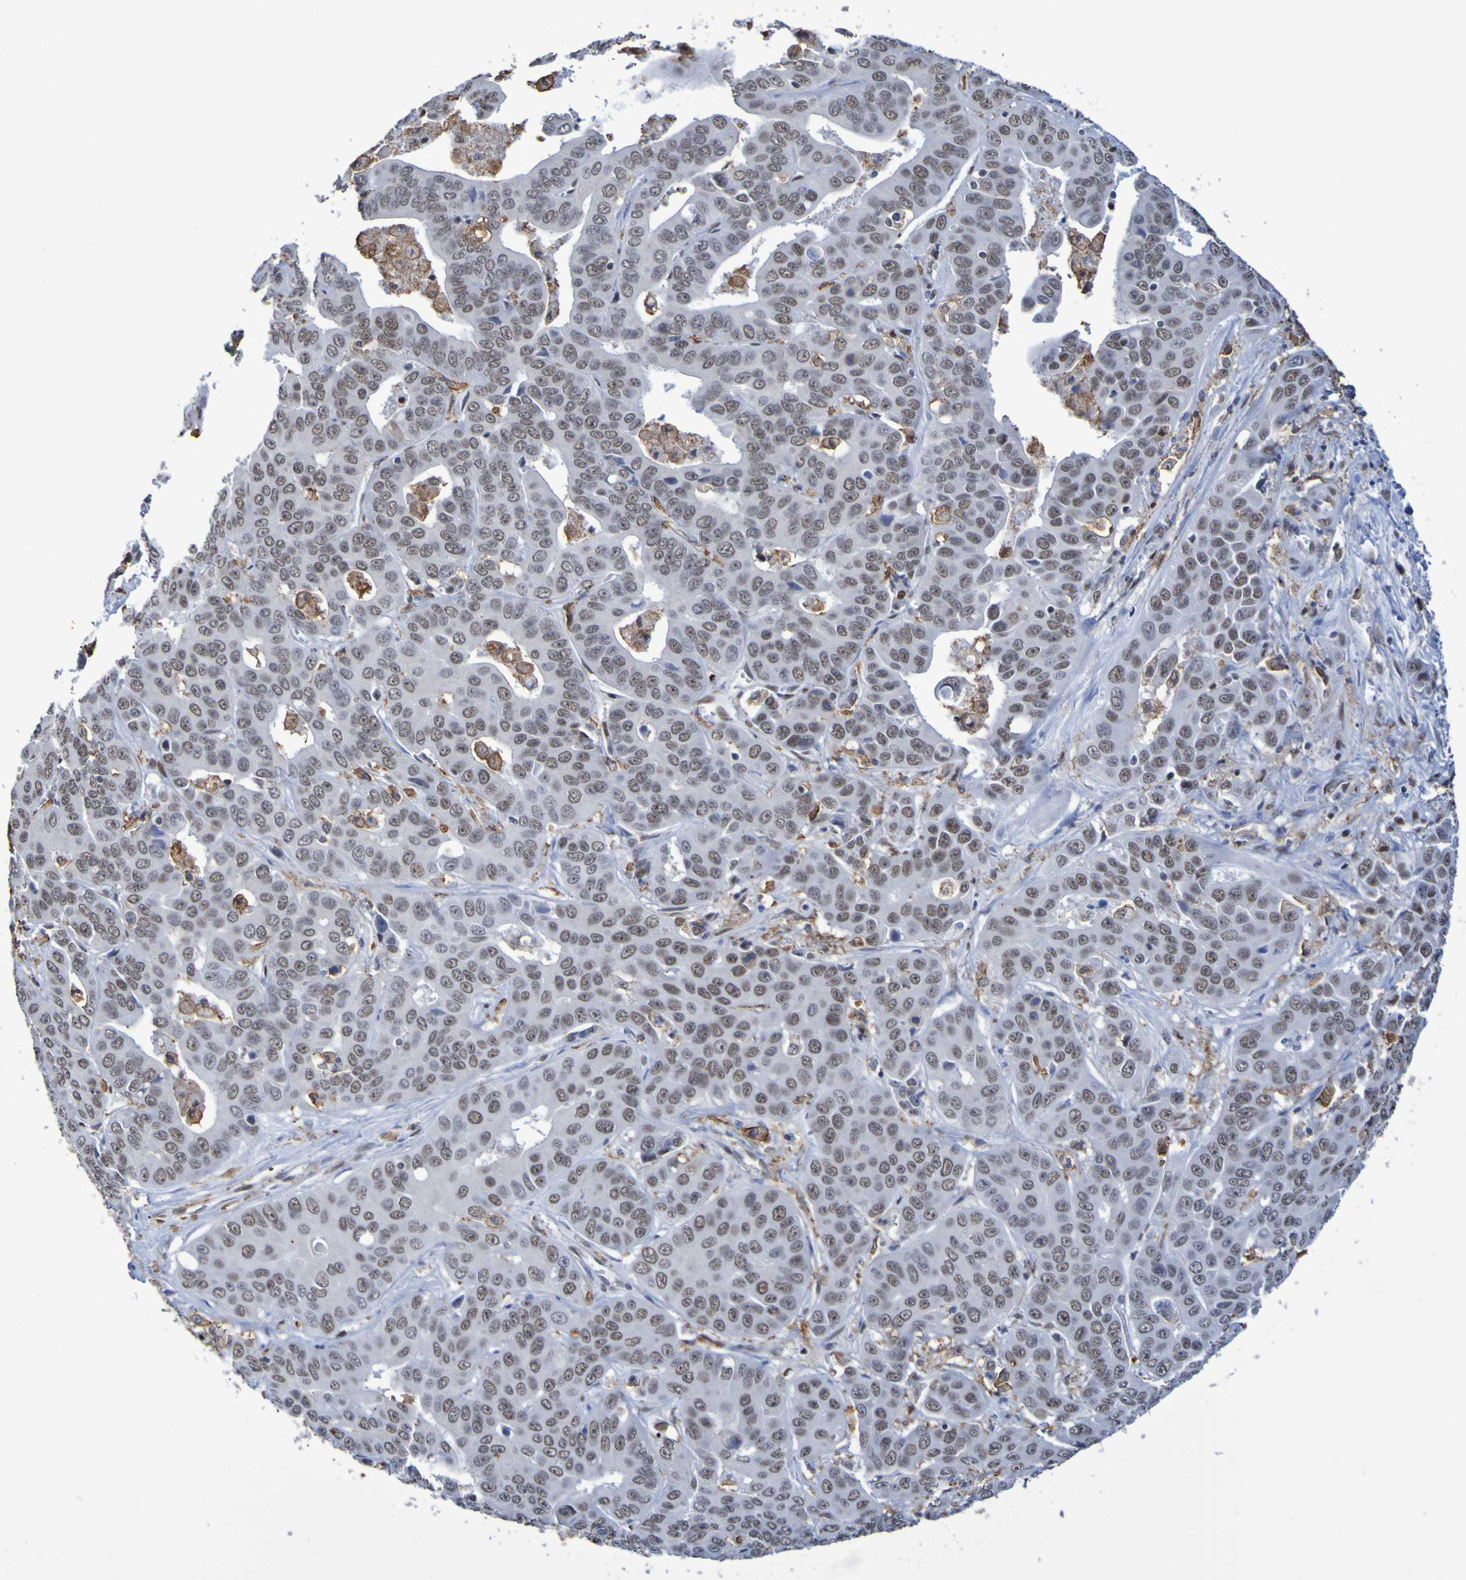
{"staining": {"intensity": "moderate", "quantity": ">75%", "location": "nuclear"}, "tissue": "liver cancer", "cell_type": "Tumor cells", "image_type": "cancer", "snomed": [{"axis": "morphology", "description": "Cholangiocarcinoma"}, {"axis": "topography", "description": "Liver"}], "caption": "This is a micrograph of immunohistochemistry (IHC) staining of liver cancer, which shows moderate expression in the nuclear of tumor cells.", "gene": "MRTFB", "patient": {"sex": "female", "age": 52}}